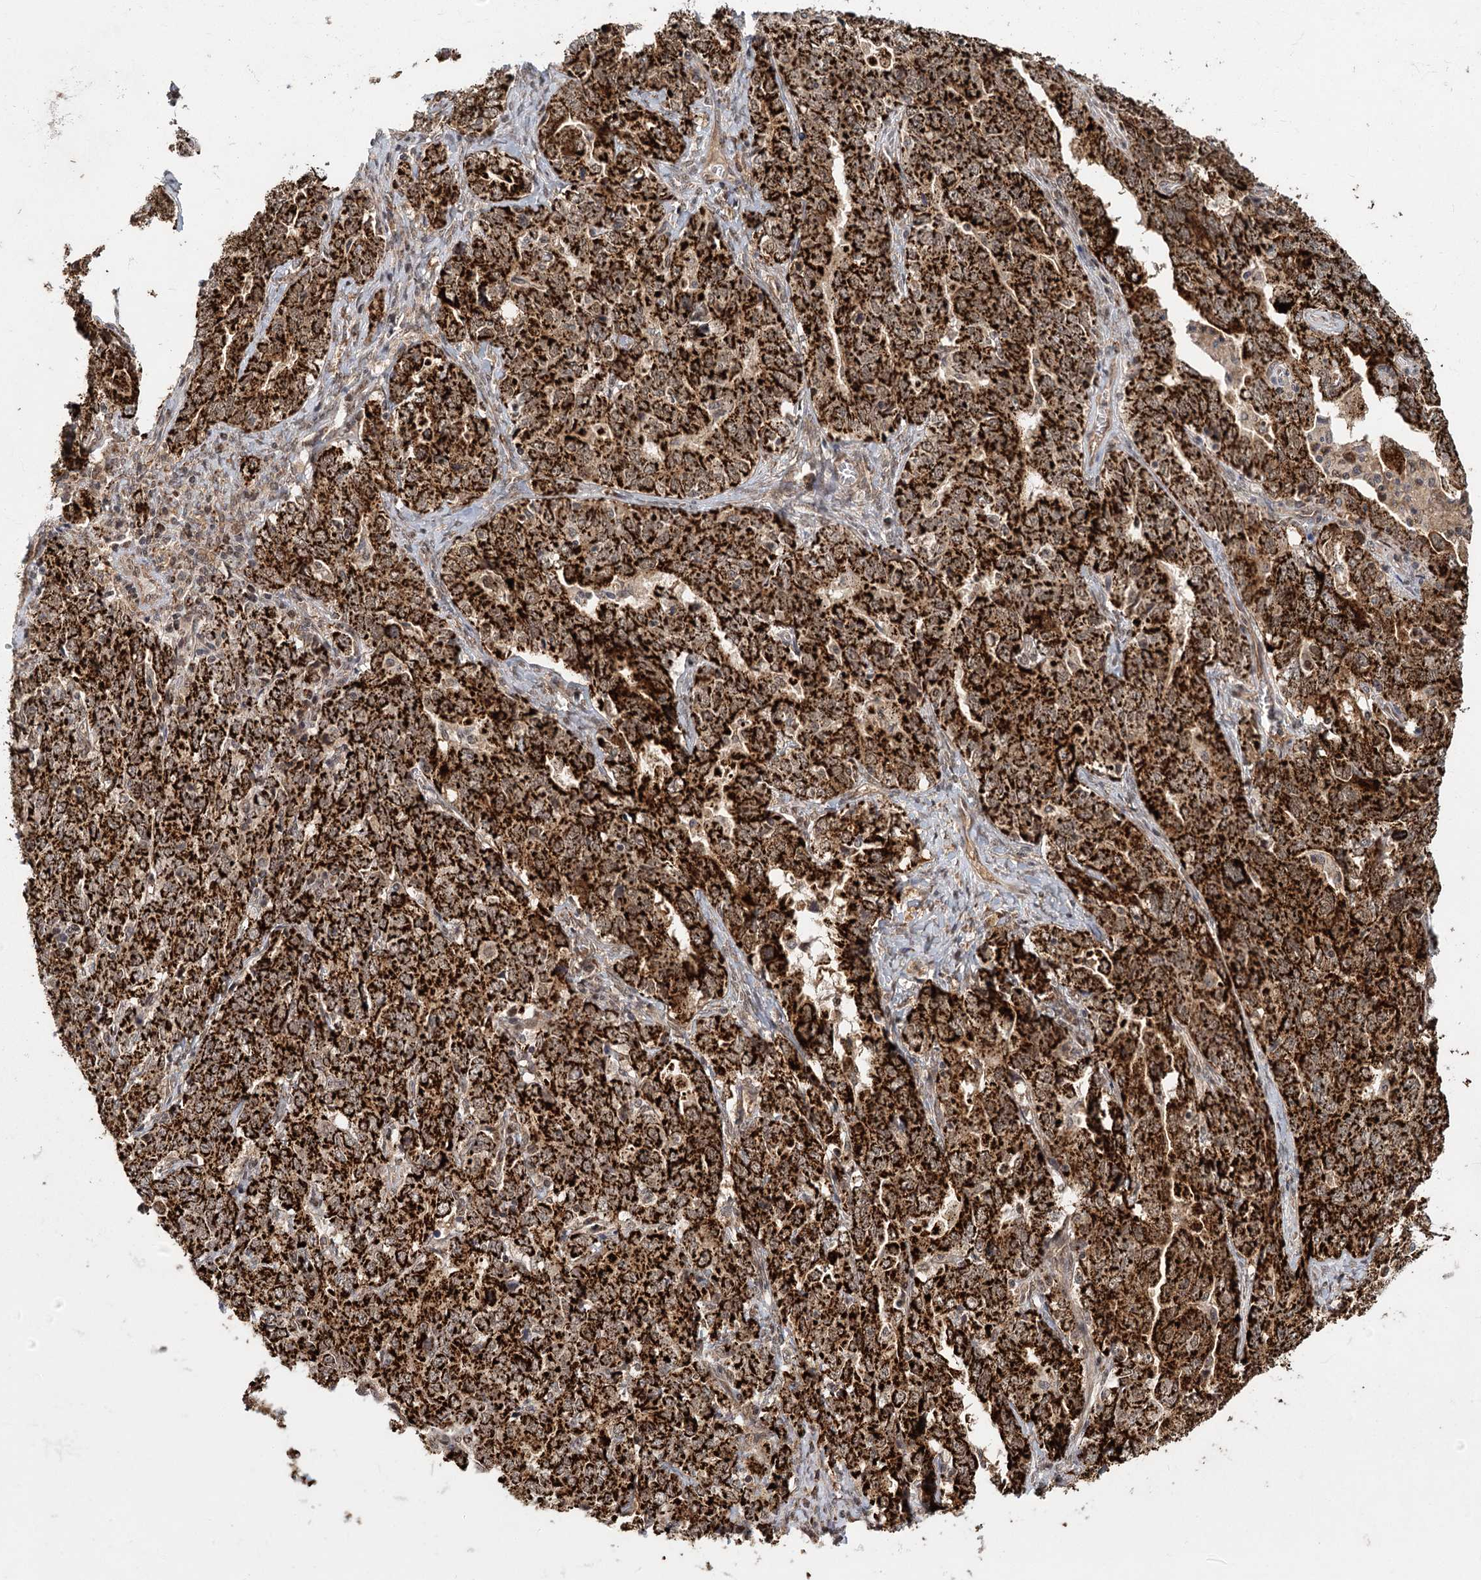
{"staining": {"intensity": "strong", "quantity": ">75%", "location": "cytoplasmic/membranous"}, "tissue": "ovarian cancer", "cell_type": "Tumor cells", "image_type": "cancer", "snomed": [{"axis": "morphology", "description": "Carcinoma, endometroid"}, {"axis": "topography", "description": "Ovary"}], "caption": "Ovarian cancer (endometroid carcinoma) stained for a protein (brown) reveals strong cytoplasmic/membranous positive staining in about >75% of tumor cells.", "gene": "ZCCHC24", "patient": {"sex": "female", "age": 62}}